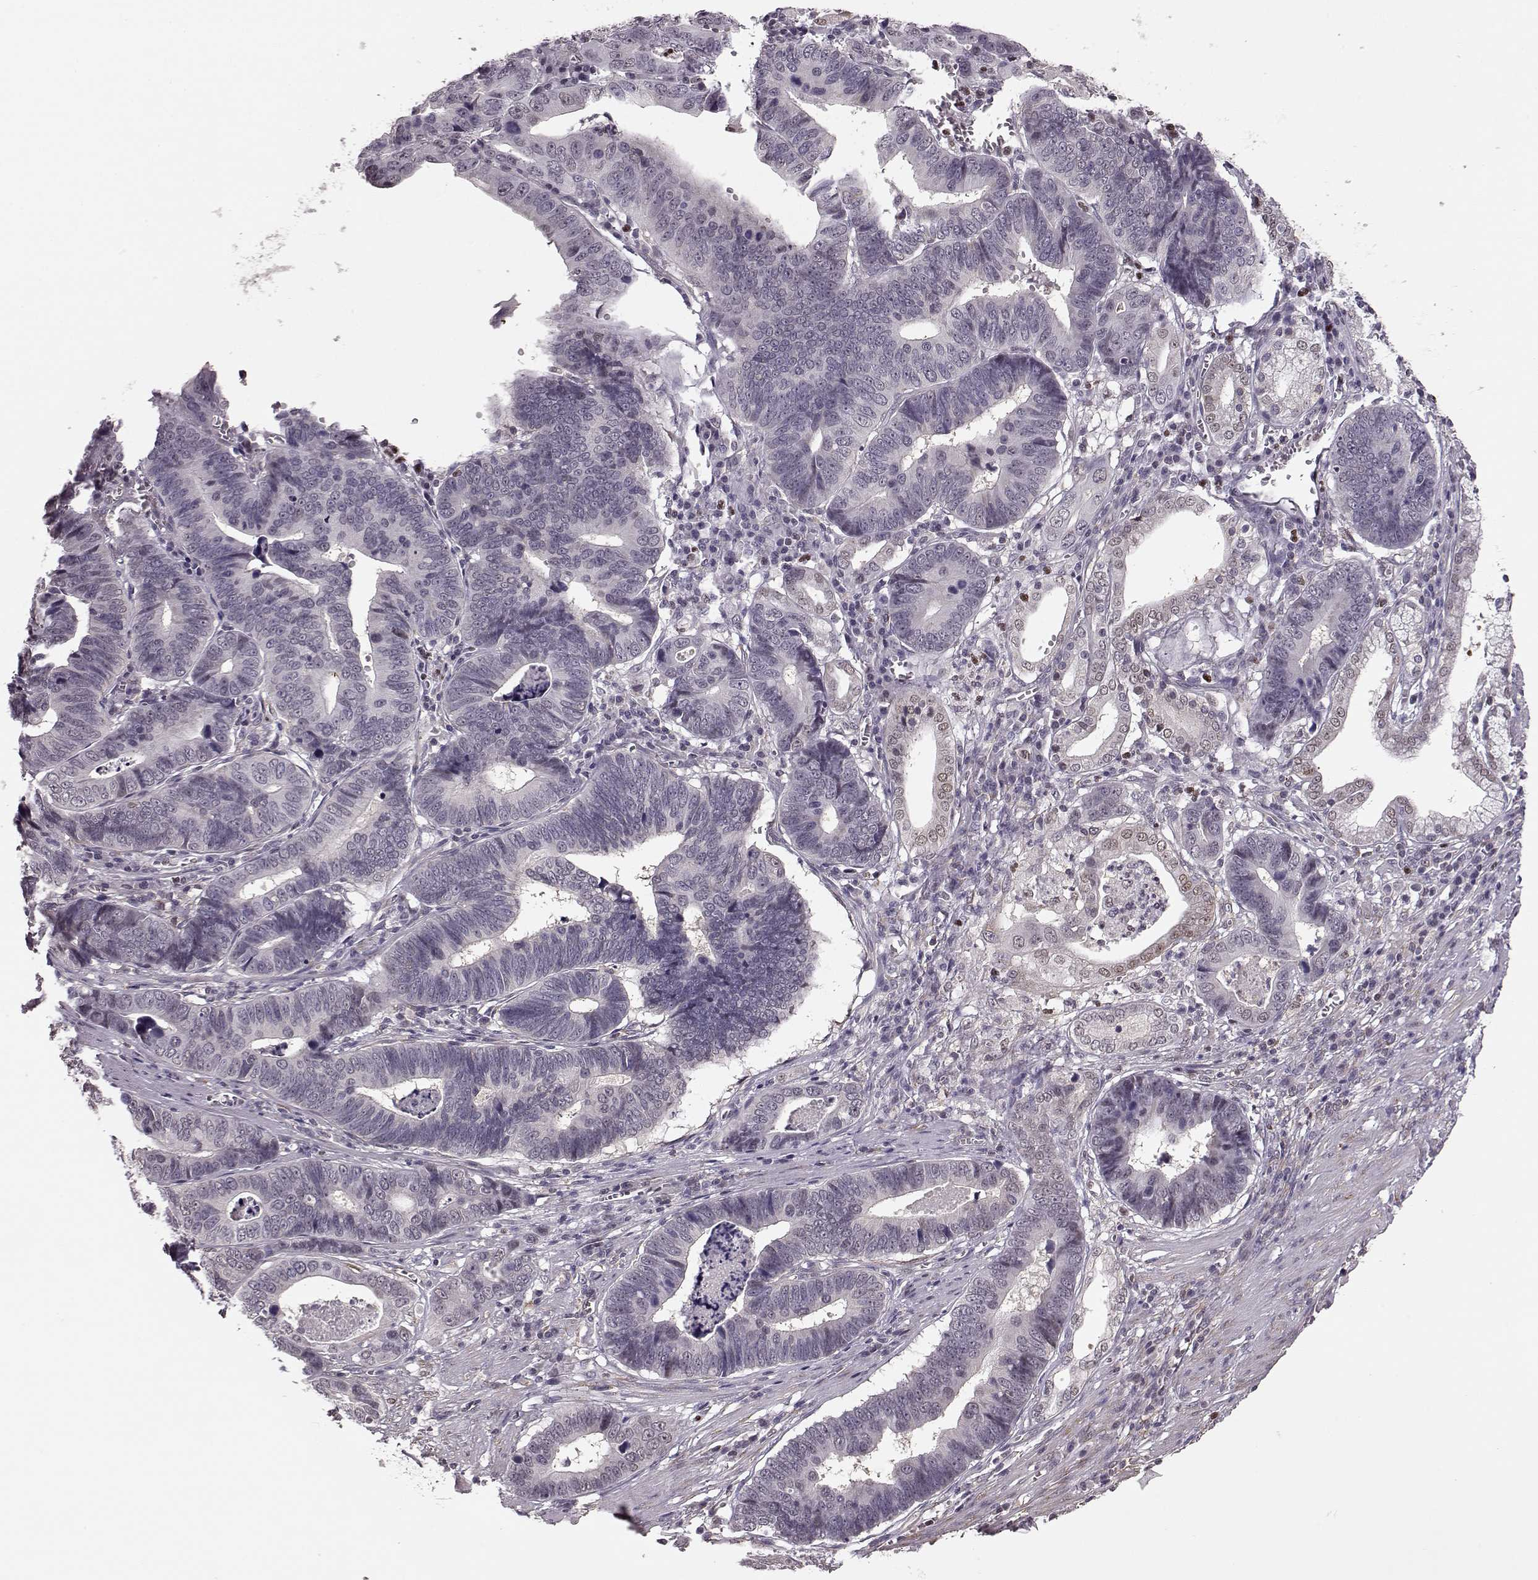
{"staining": {"intensity": "weak", "quantity": "<25%", "location": "nuclear"}, "tissue": "stomach cancer", "cell_type": "Tumor cells", "image_type": "cancer", "snomed": [{"axis": "morphology", "description": "Adenocarcinoma, NOS"}, {"axis": "topography", "description": "Stomach"}], "caption": "Immunohistochemistry (IHC) photomicrograph of human stomach cancer (adenocarcinoma) stained for a protein (brown), which shows no expression in tumor cells.", "gene": "KLF6", "patient": {"sex": "male", "age": 84}}